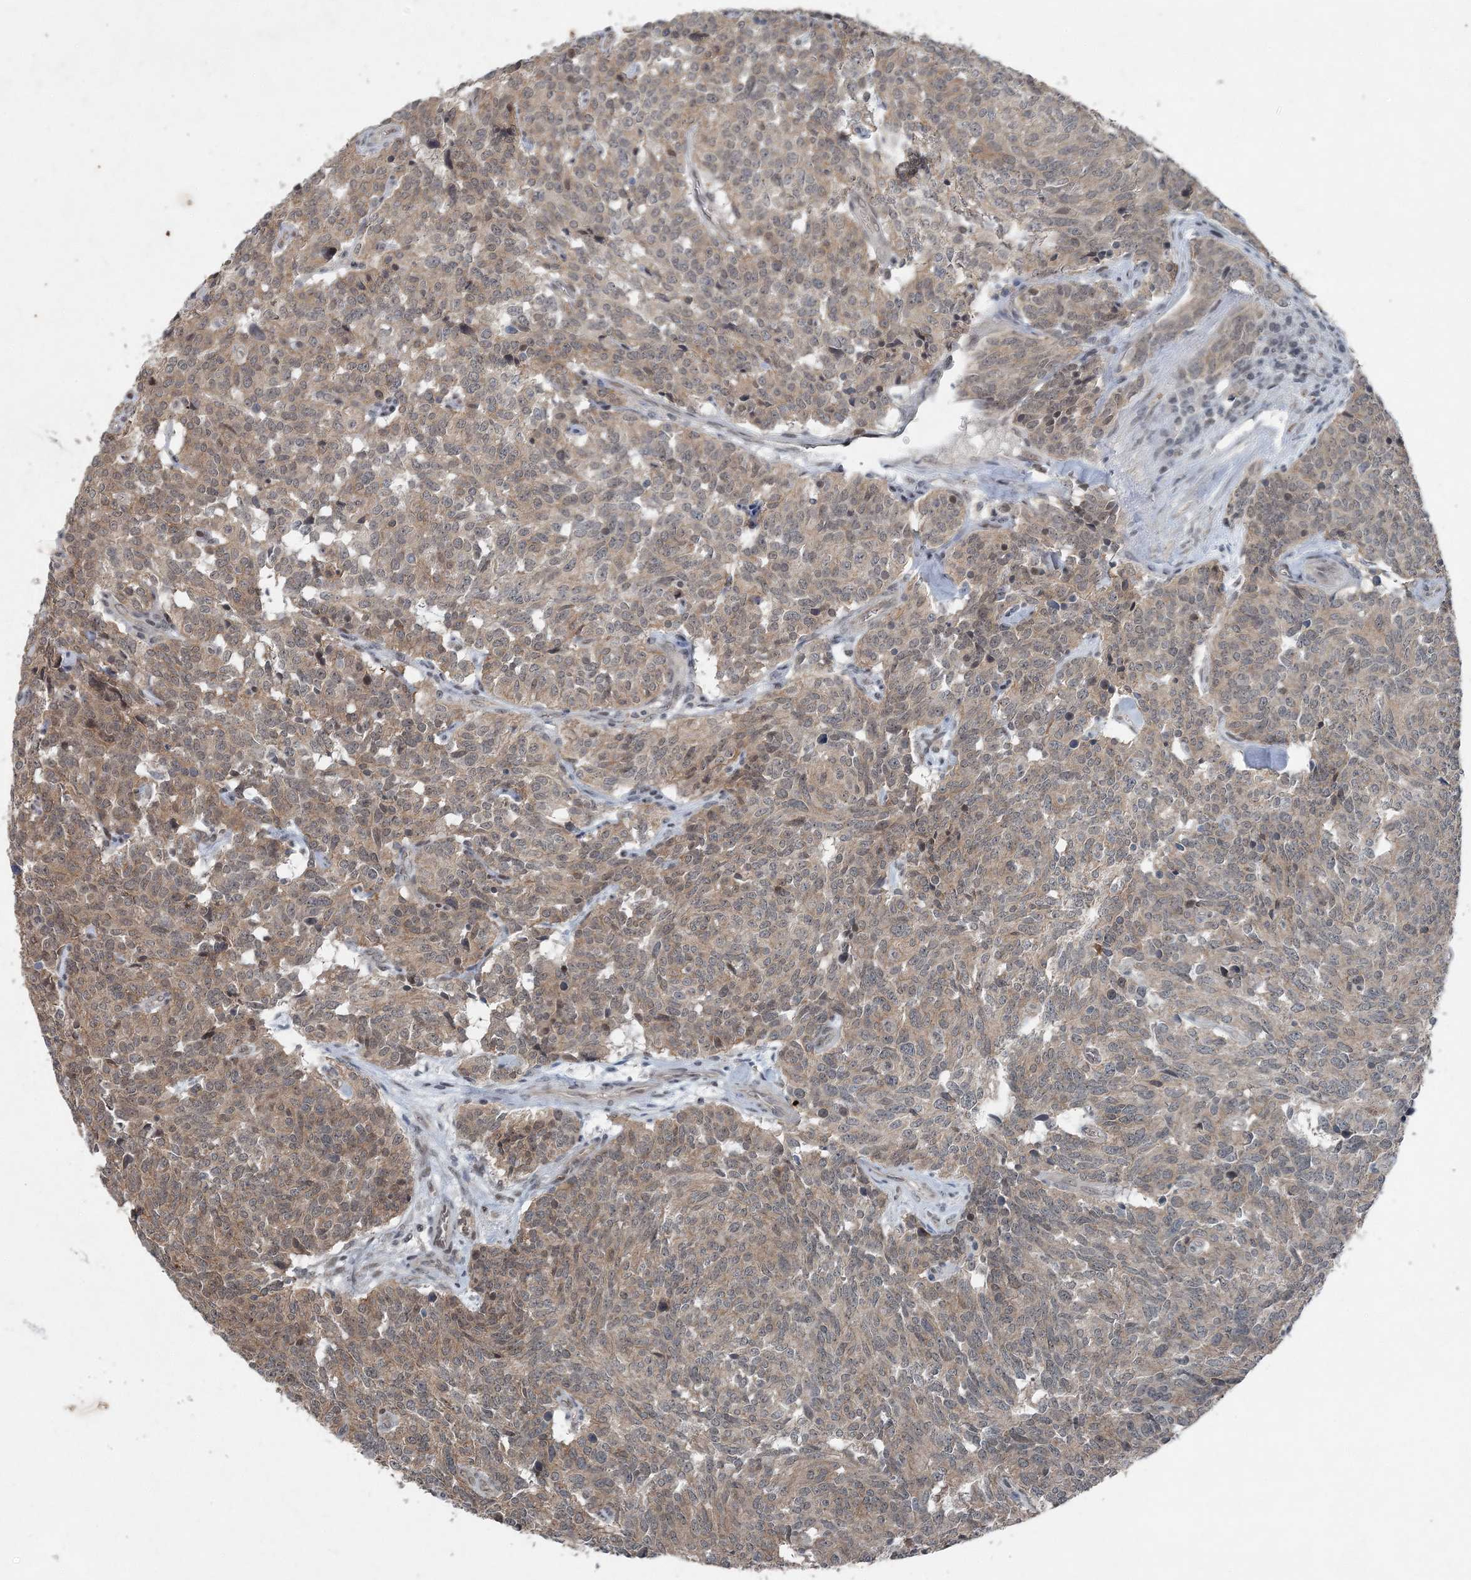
{"staining": {"intensity": "weak", "quantity": "25%-75%", "location": "cytoplasmic/membranous"}, "tissue": "carcinoid", "cell_type": "Tumor cells", "image_type": "cancer", "snomed": [{"axis": "morphology", "description": "Carcinoid, malignant, NOS"}, {"axis": "topography", "description": "Lung"}], "caption": "Weak cytoplasmic/membranous expression is appreciated in about 25%-75% of tumor cells in carcinoid.", "gene": "VSIG2", "patient": {"sex": "female", "age": 46}}